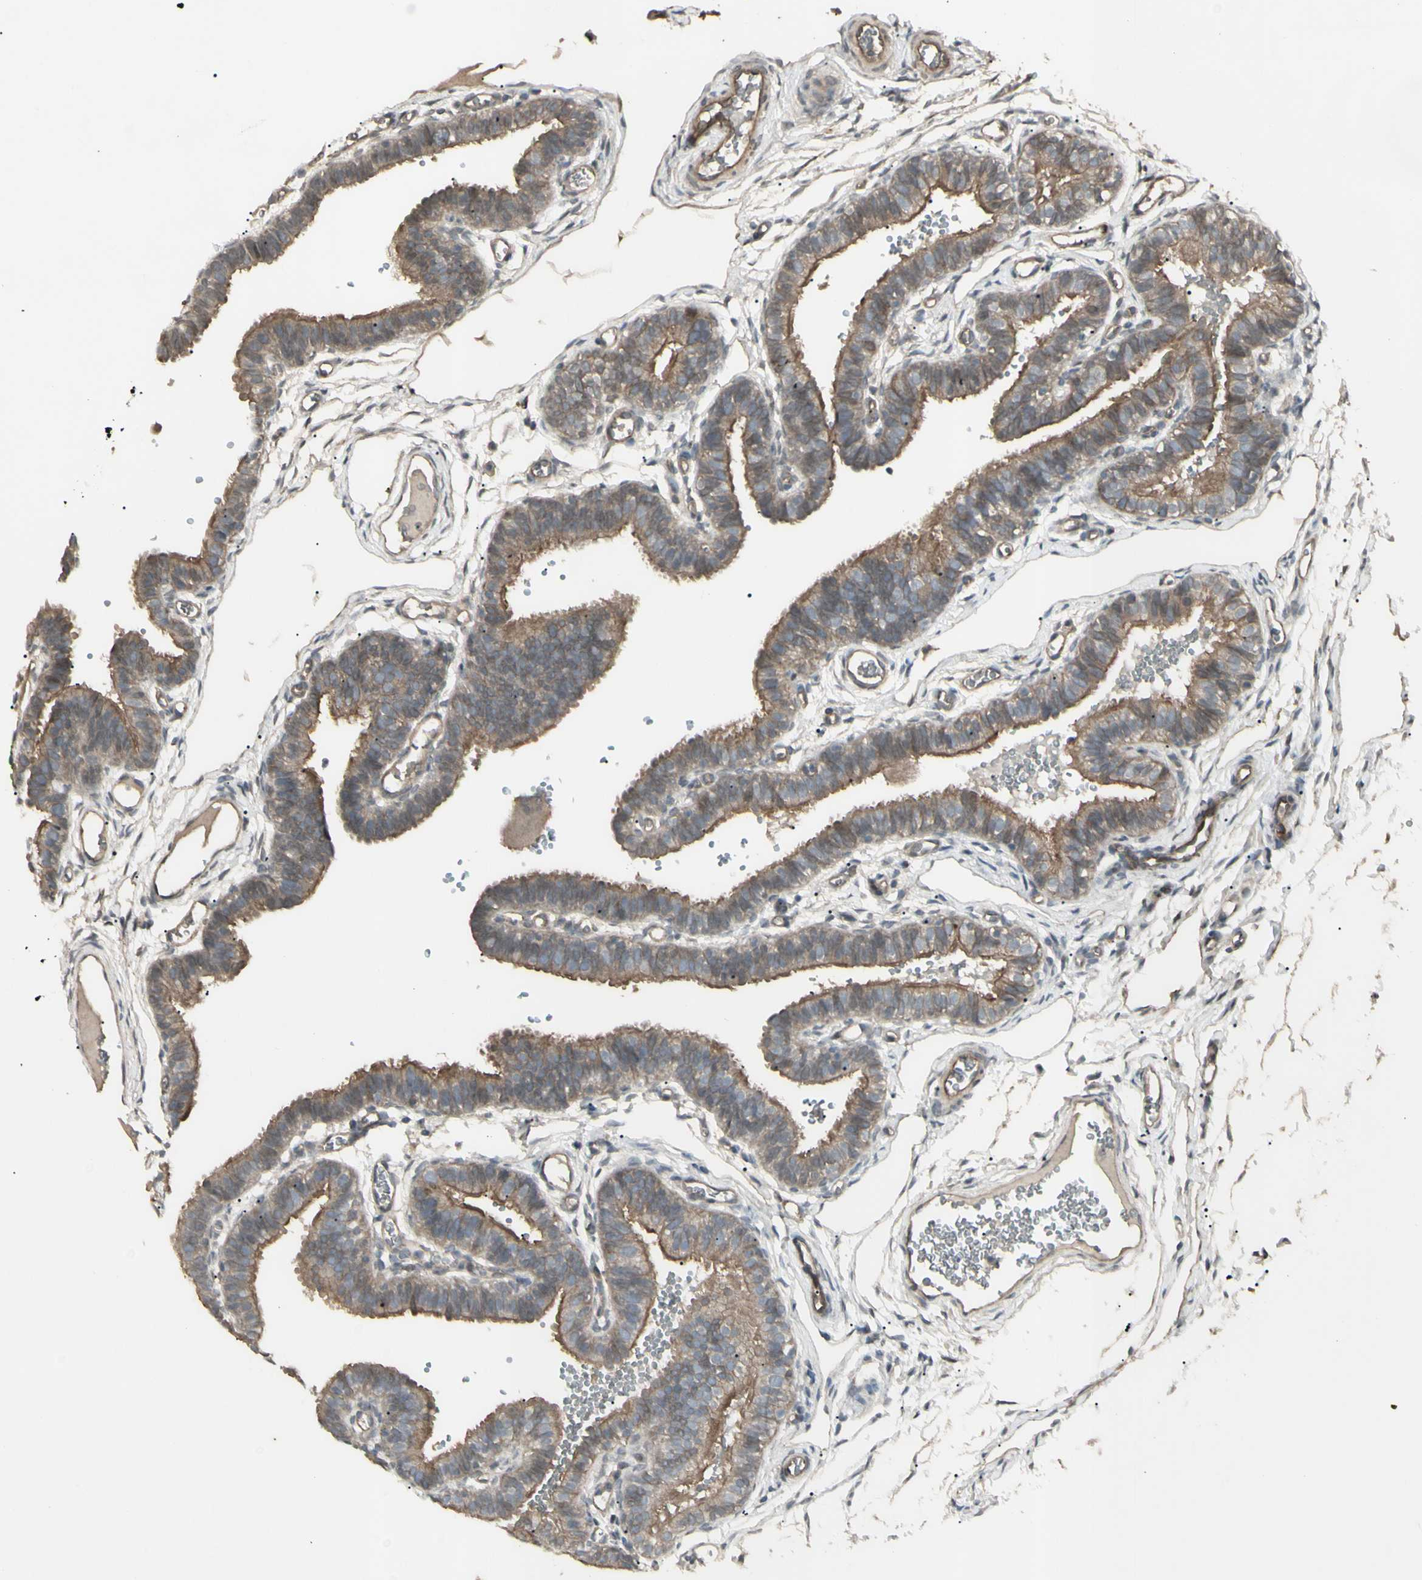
{"staining": {"intensity": "moderate", "quantity": ">75%", "location": "cytoplasmic/membranous"}, "tissue": "fallopian tube", "cell_type": "Glandular cells", "image_type": "normal", "snomed": [{"axis": "morphology", "description": "Normal tissue, NOS"}, {"axis": "topography", "description": "Fallopian tube"}, {"axis": "topography", "description": "Placenta"}], "caption": "Glandular cells exhibit medium levels of moderate cytoplasmic/membranous expression in about >75% of cells in benign fallopian tube.", "gene": "JAG1", "patient": {"sex": "female", "age": 34}}